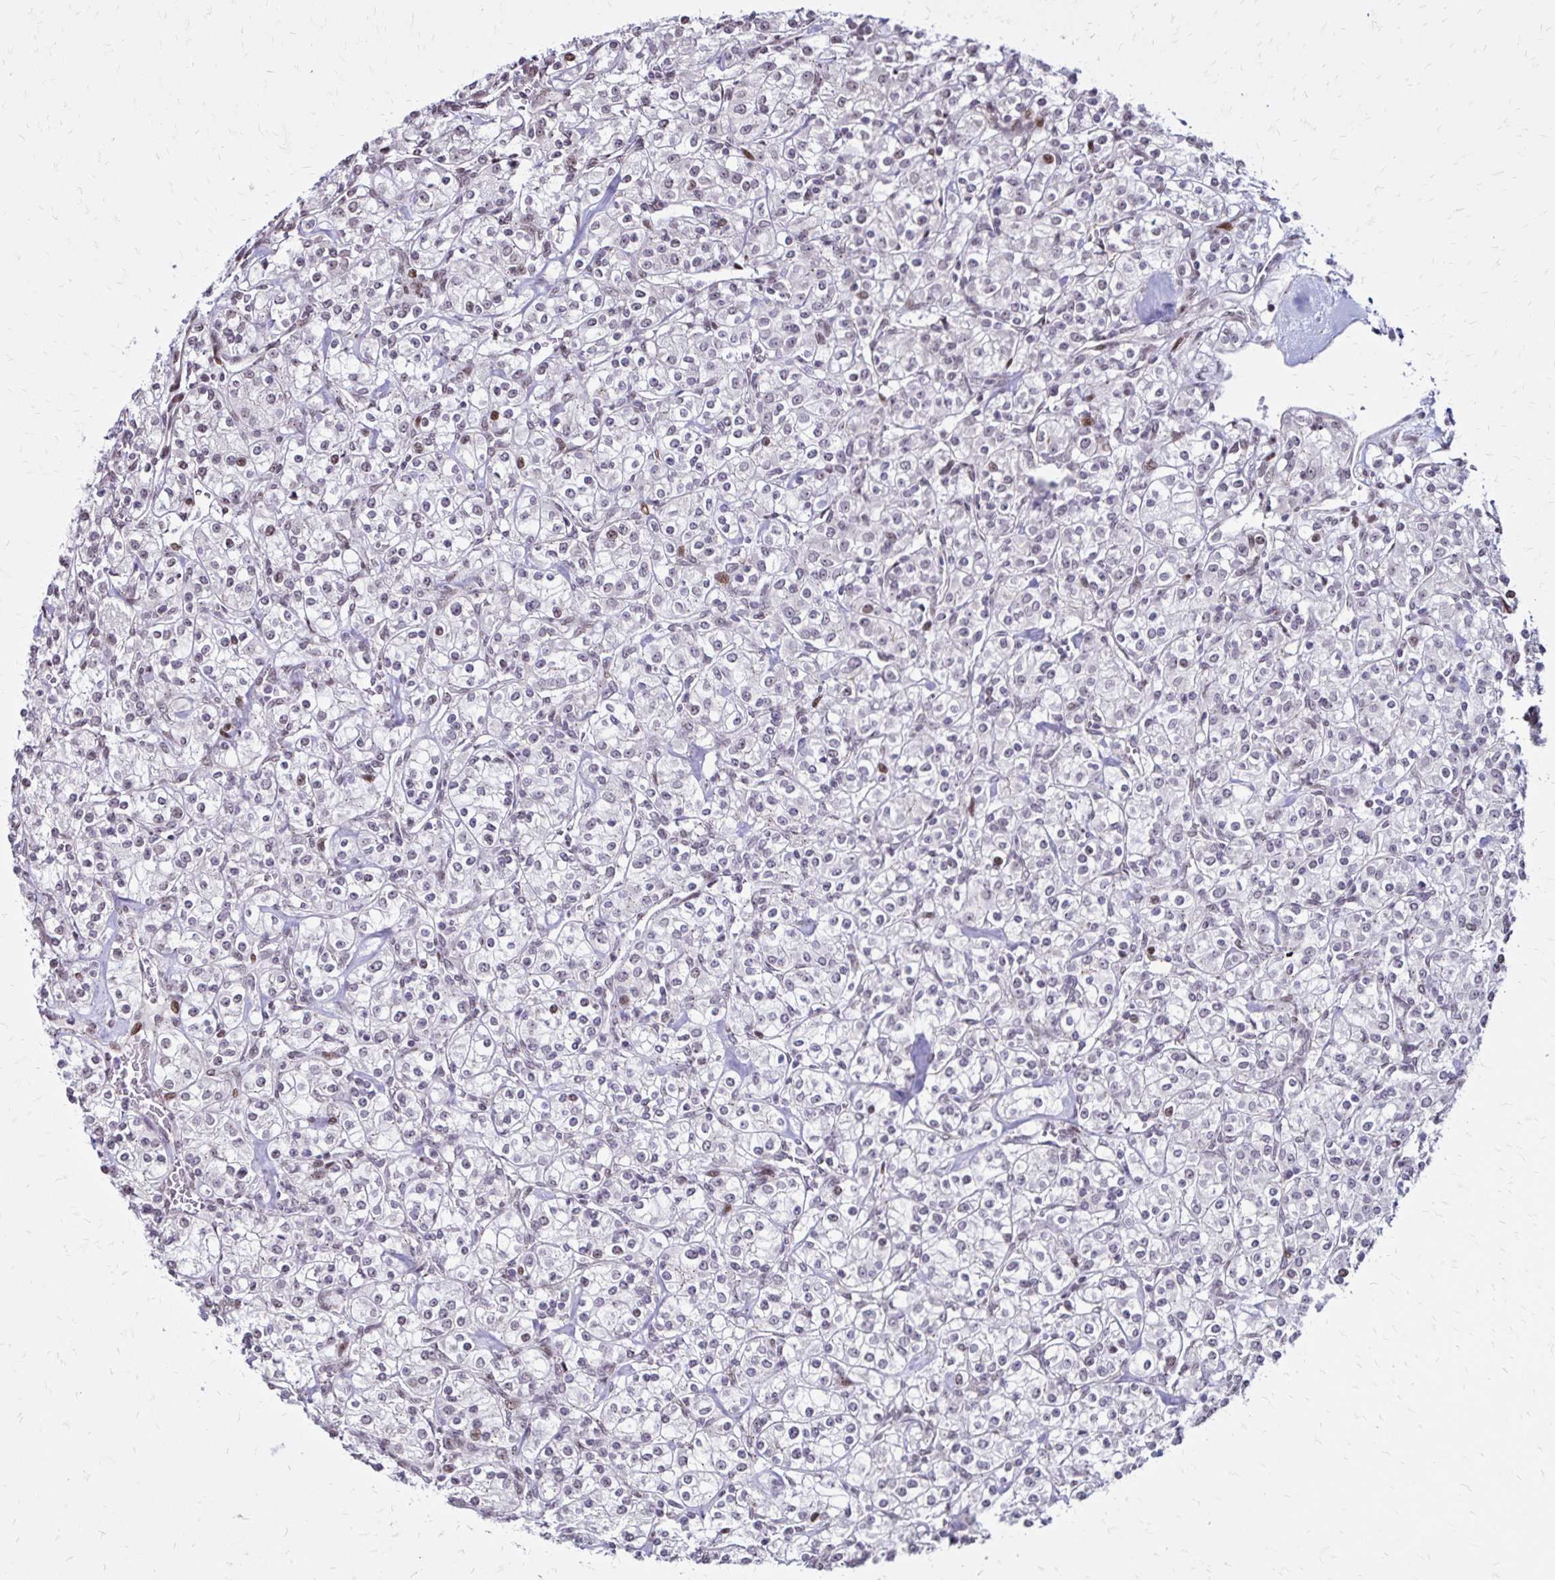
{"staining": {"intensity": "negative", "quantity": "none", "location": "none"}, "tissue": "renal cancer", "cell_type": "Tumor cells", "image_type": "cancer", "snomed": [{"axis": "morphology", "description": "Adenocarcinoma, NOS"}, {"axis": "topography", "description": "Kidney"}], "caption": "A photomicrograph of renal cancer (adenocarcinoma) stained for a protein demonstrates no brown staining in tumor cells.", "gene": "TOB1", "patient": {"sex": "male", "age": 77}}